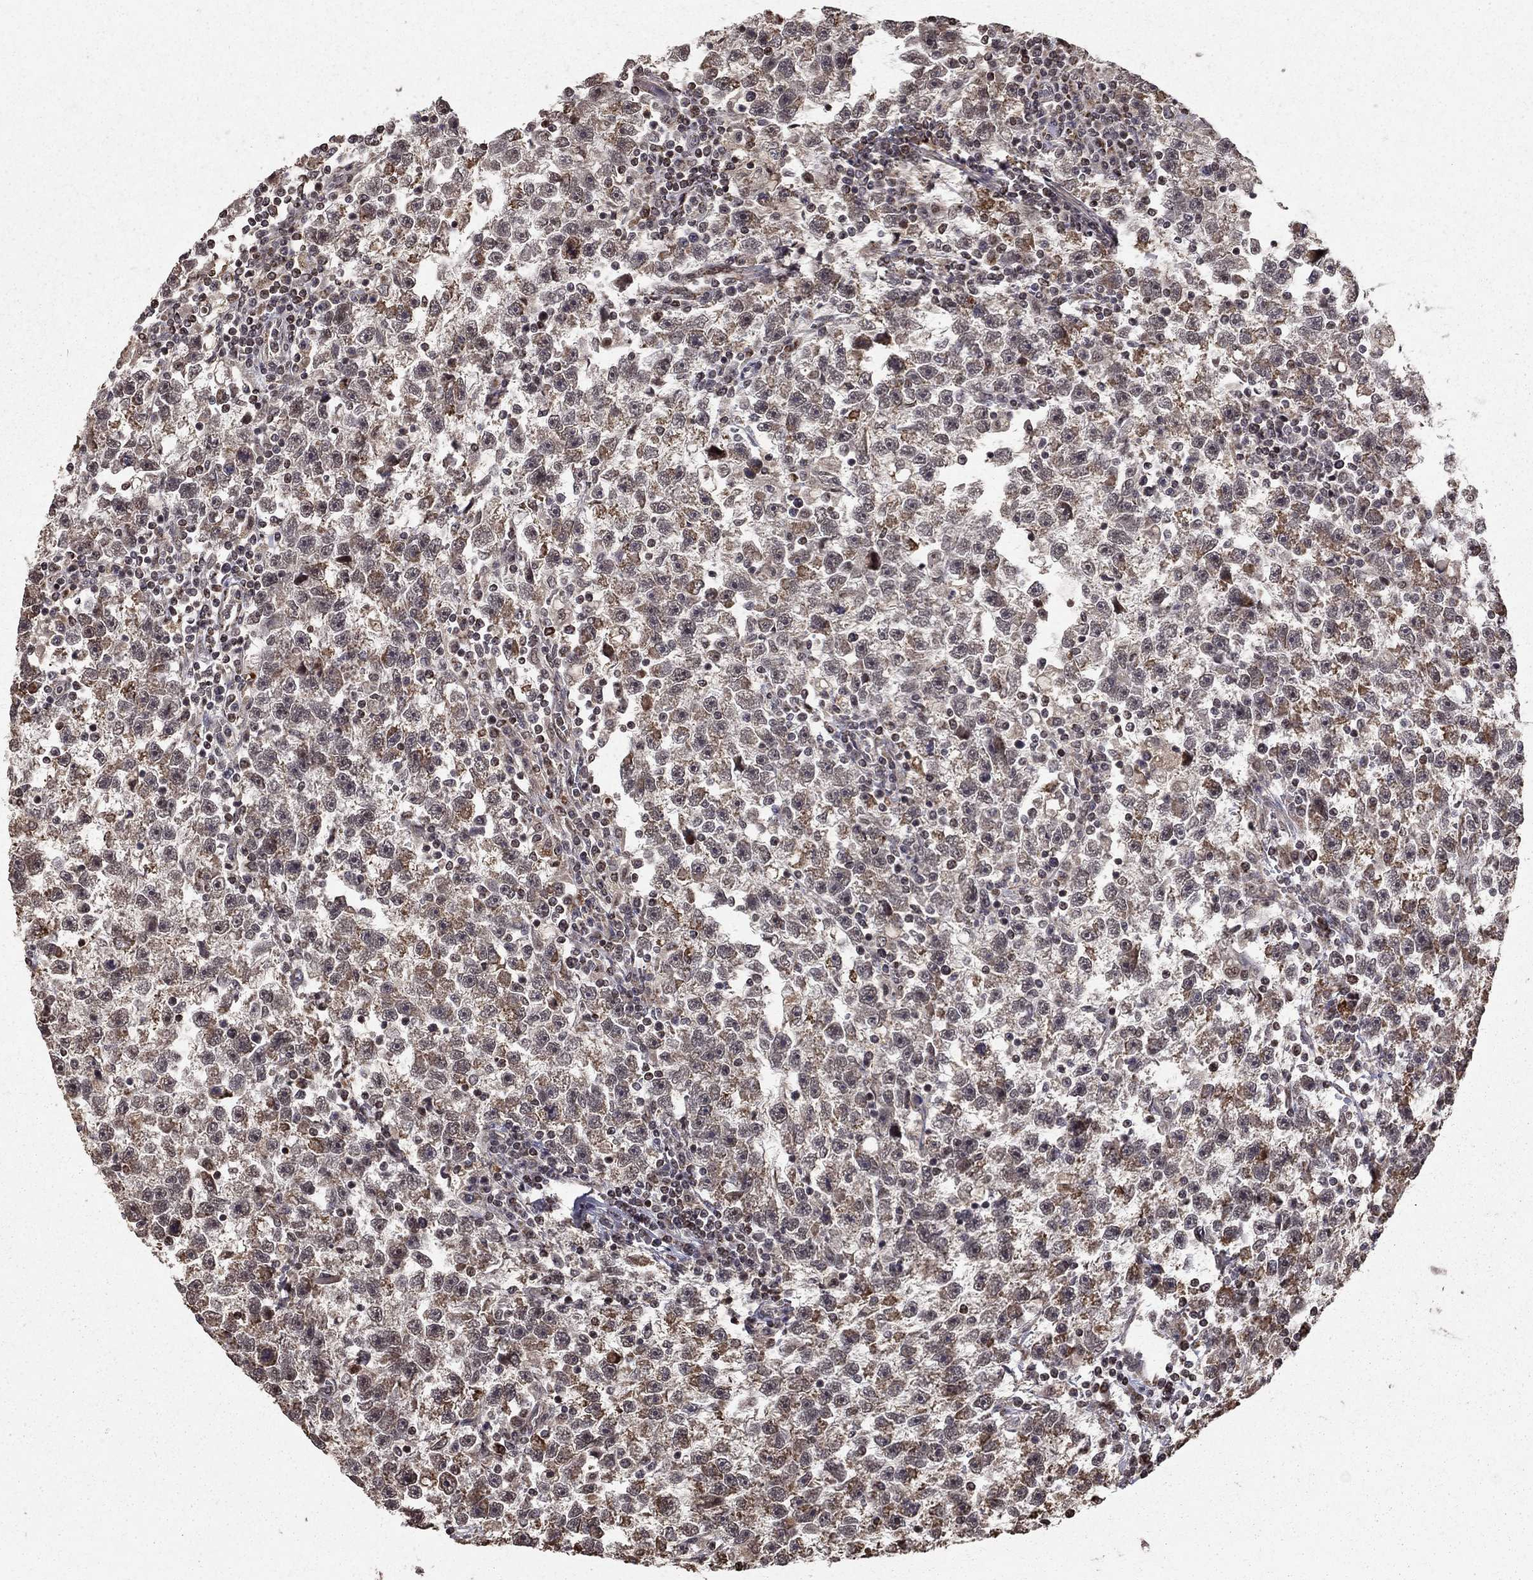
{"staining": {"intensity": "moderate", "quantity": "25%-75%", "location": "cytoplasmic/membranous"}, "tissue": "testis cancer", "cell_type": "Tumor cells", "image_type": "cancer", "snomed": [{"axis": "morphology", "description": "Seminoma, NOS"}, {"axis": "topography", "description": "Testis"}], "caption": "Moderate cytoplasmic/membranous protein staining is identified in about 25%-75% of tumor cells in testis cancer. The protein is shown in brown color, while the nuclei are stained blue.", "gene": "ACOT13", "patient": {"sex": "male", "age": 47}}